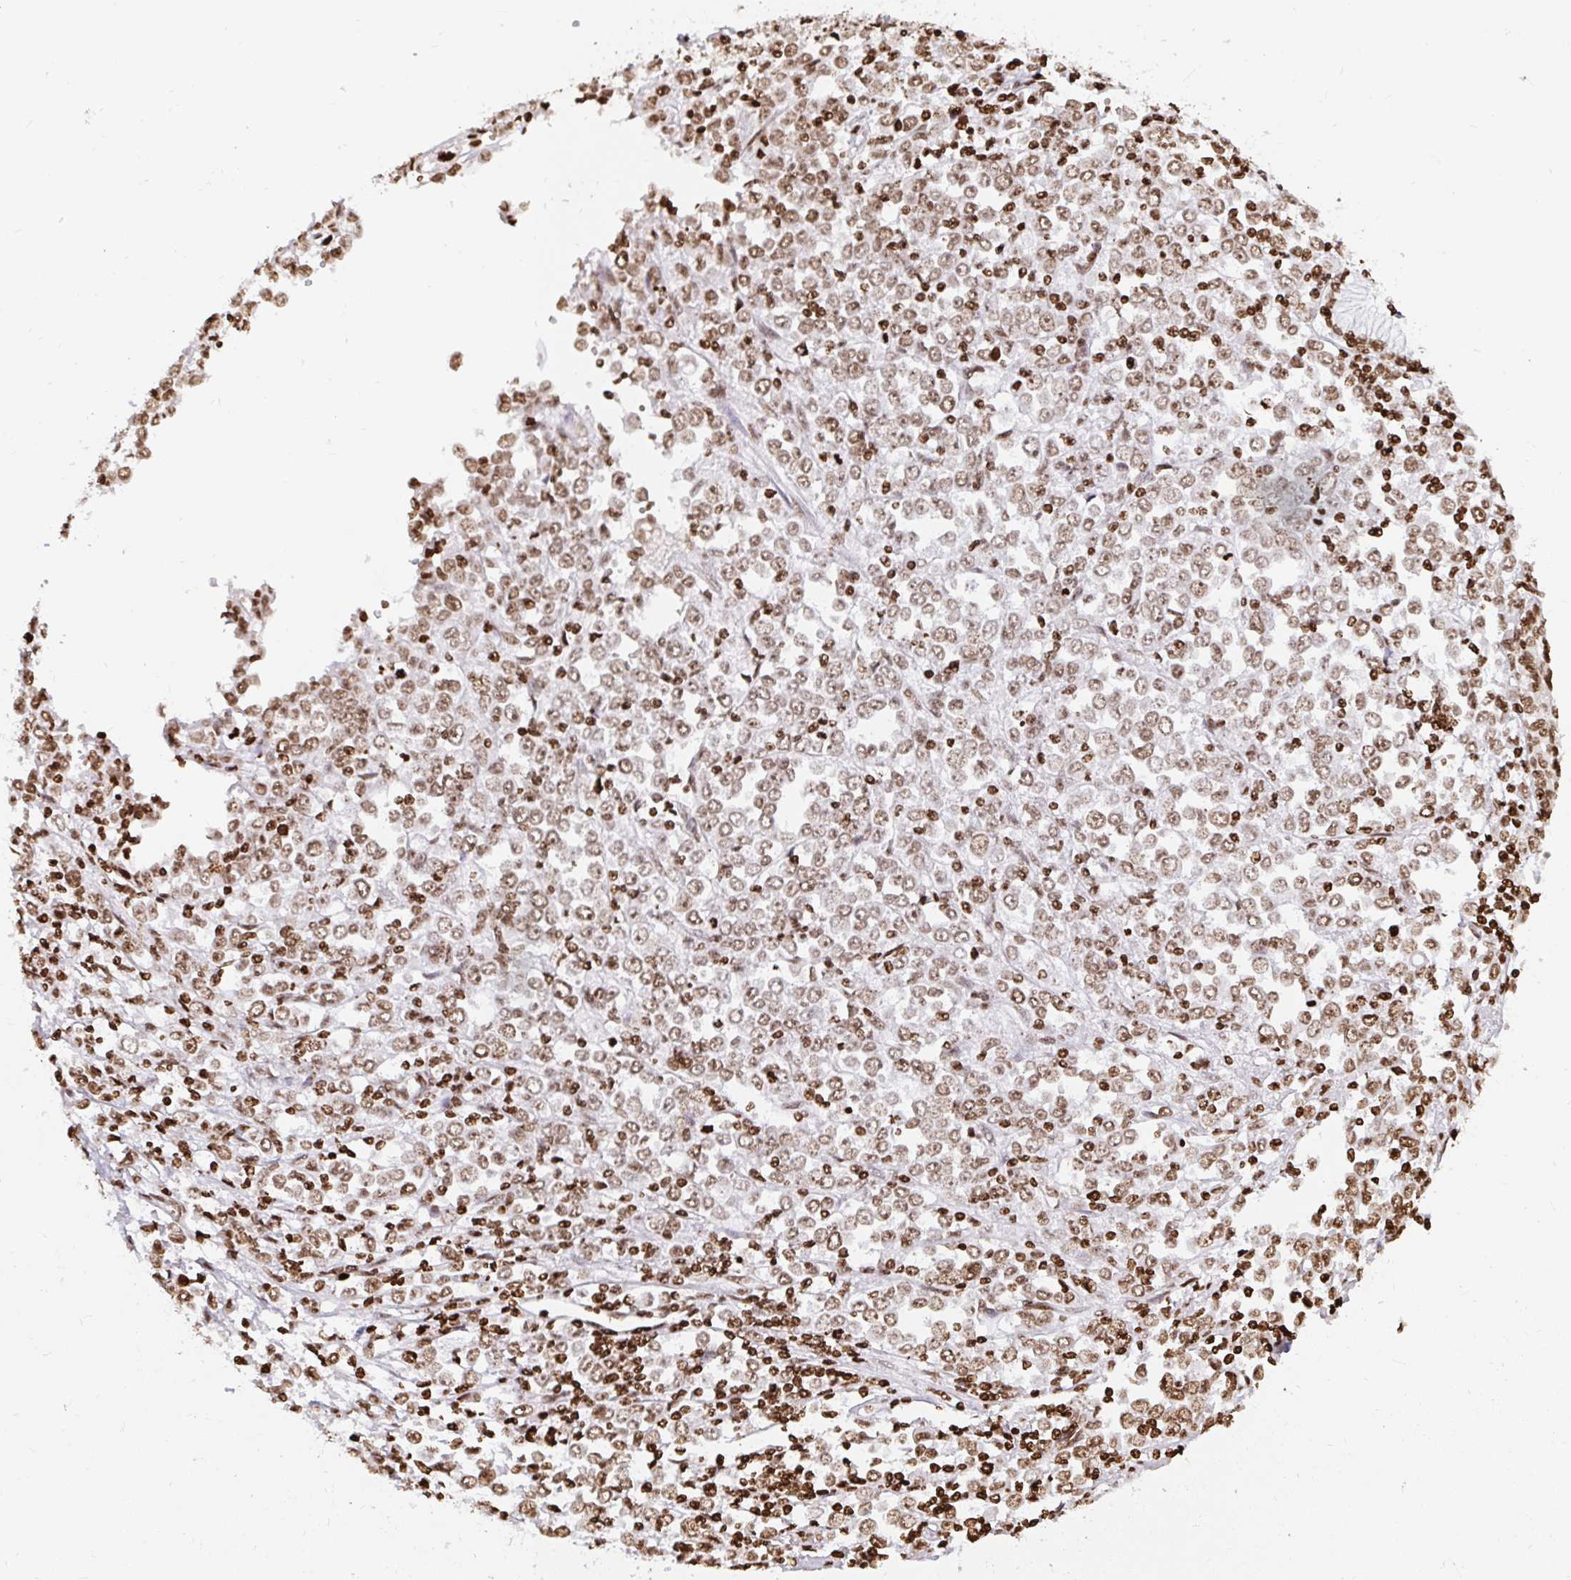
{"staining": {"intensity": "moderate", "quantity": ">75%", "location": "nuclear"}, "tissue": "stomach cancer", "cell_type": "Tumor cells", "image_type": "cancer", "snomed": [{"axis": "morphology", "description": "Adenocarcinoma, NOS"}, {"axis": "topography", "description": "Stomach, upper"}], "caption": "Immunohistochemistry (IHC) (DAB (3,3'-diaminobenzidine)) staining of human stomach adenocarcinoma demonstrates moderate nuclear protein positivity in approximately >75% of tumor cells. Using DAB (3,3'-diaminobenzidine) (brown) and hematoxylin (blue) stains, captured at high magnification using brightfield microscopy.", "gene": "H2BC5", "patient": {"sex": "male", "age": 70}}